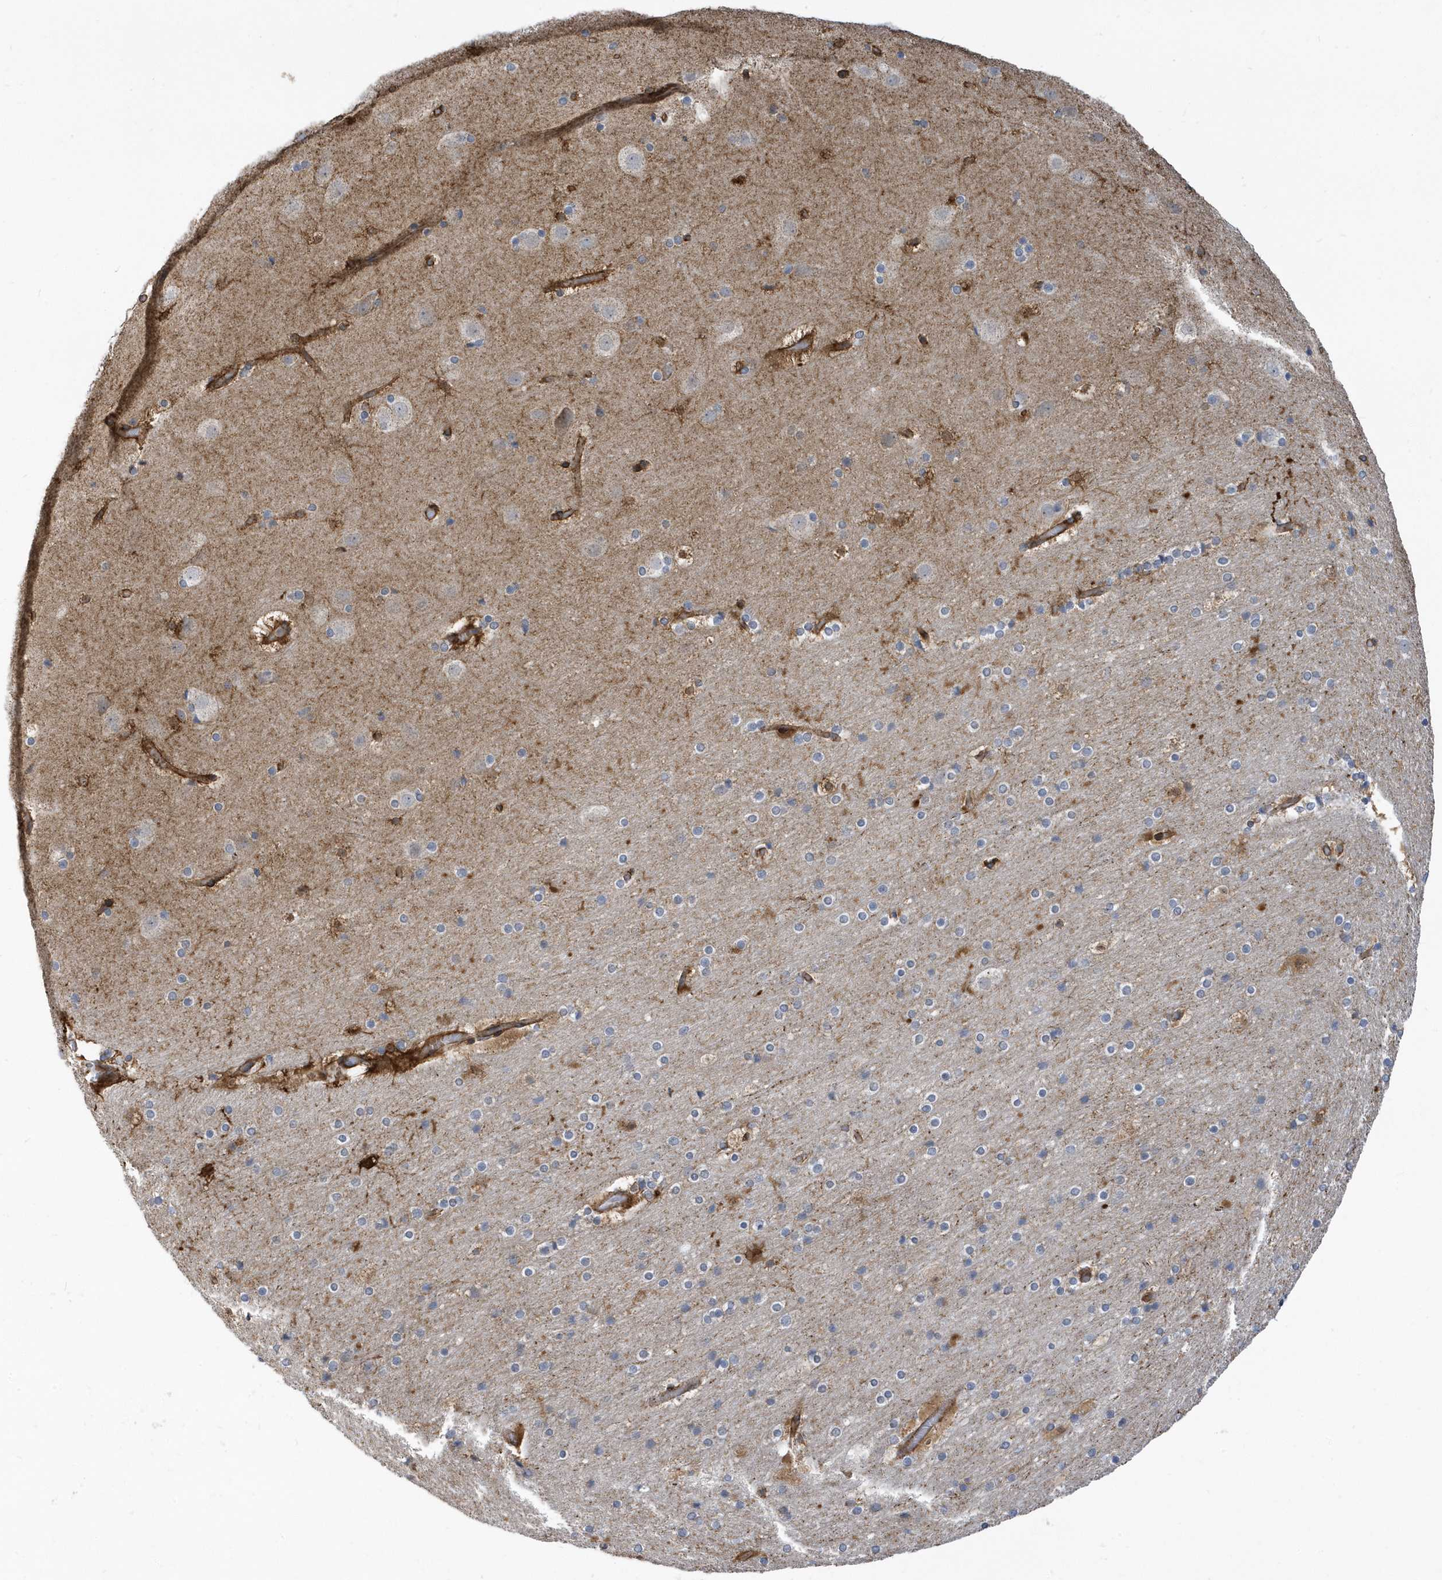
{"staining": {"intensity": "moderate", "quantity": ">75%", "location": "cytoplasmic/membranous"}, "tissue": "cerebral cortex", "cell_type": "Endothelial cells", "image_type": "normal", "snomed": [{"axis": "morphology", "description": "Normal tissue, NOS"}, {"axis": "topography", "description": "Cerebral cortex"}], "caption": "The histopathology image shows staining of benign cerebral cortex, revealing moderate cytoplasmic/membranous protein staining (brown color) within endothelial cells. Nuclei are stained in blue.", "gene": "HRH4", "patient": {"sex": "male", "age": 57}}